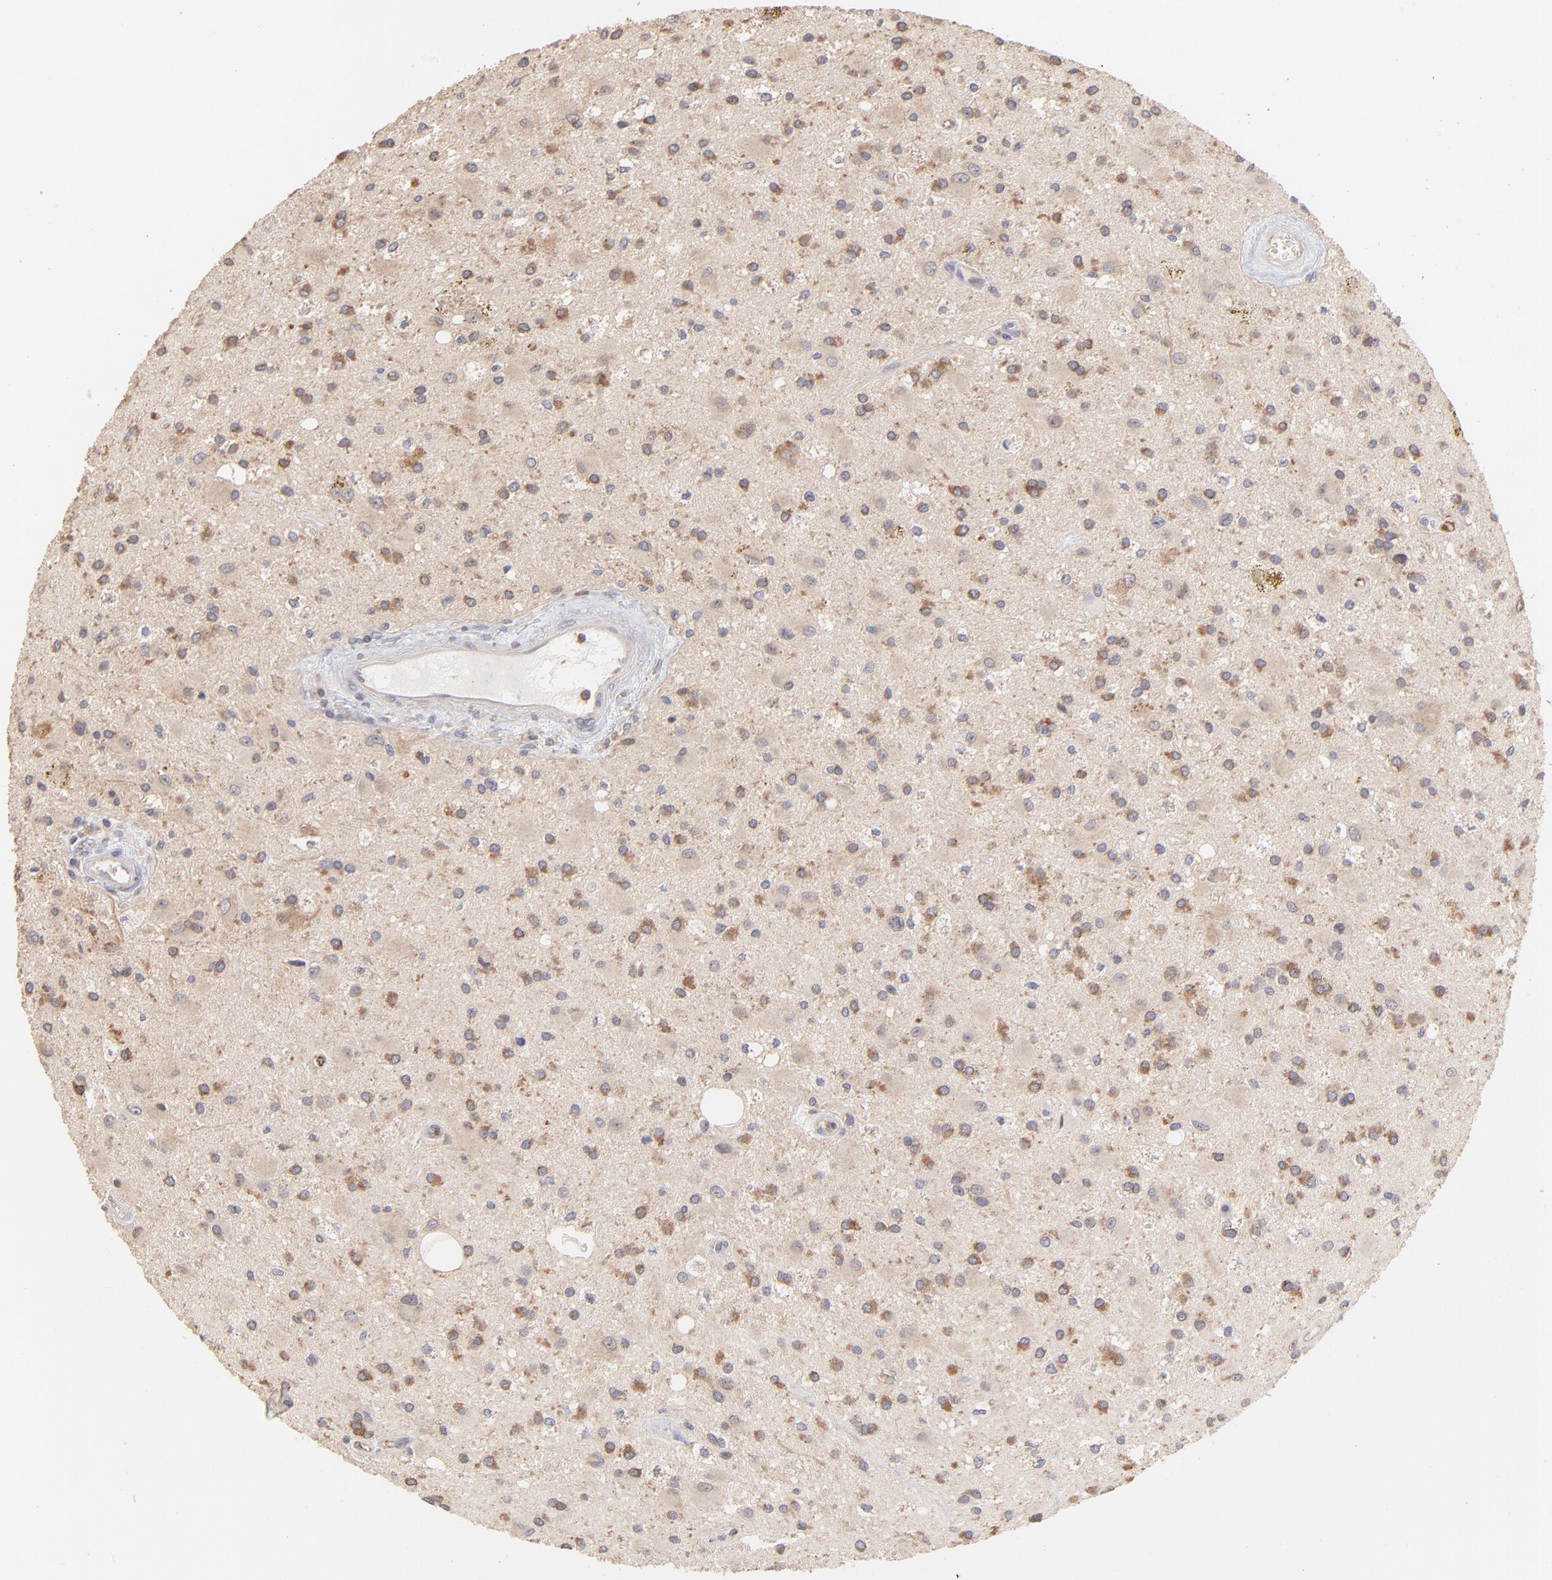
{"staining": {"intensity": "weak", "quantity": "25%-75%", "location": "cytoplasmic/membranous"}, "tissue": "glioma", "cell_type": "Tumor cells", "image_type": "cancer", "snomed": [{"axis": "morphology", "description": "Glioma, malignant, Low grade"}, {"axis": "topography", "description": "Brain"}], "caption": "Malignant low-grade glioma tissue displays weak cytoplasmic/membranous expression in about 25%-75% of tumor cells", "gene": "IVNS1ABP", "patient": {"sex": "male", "age": 58}}